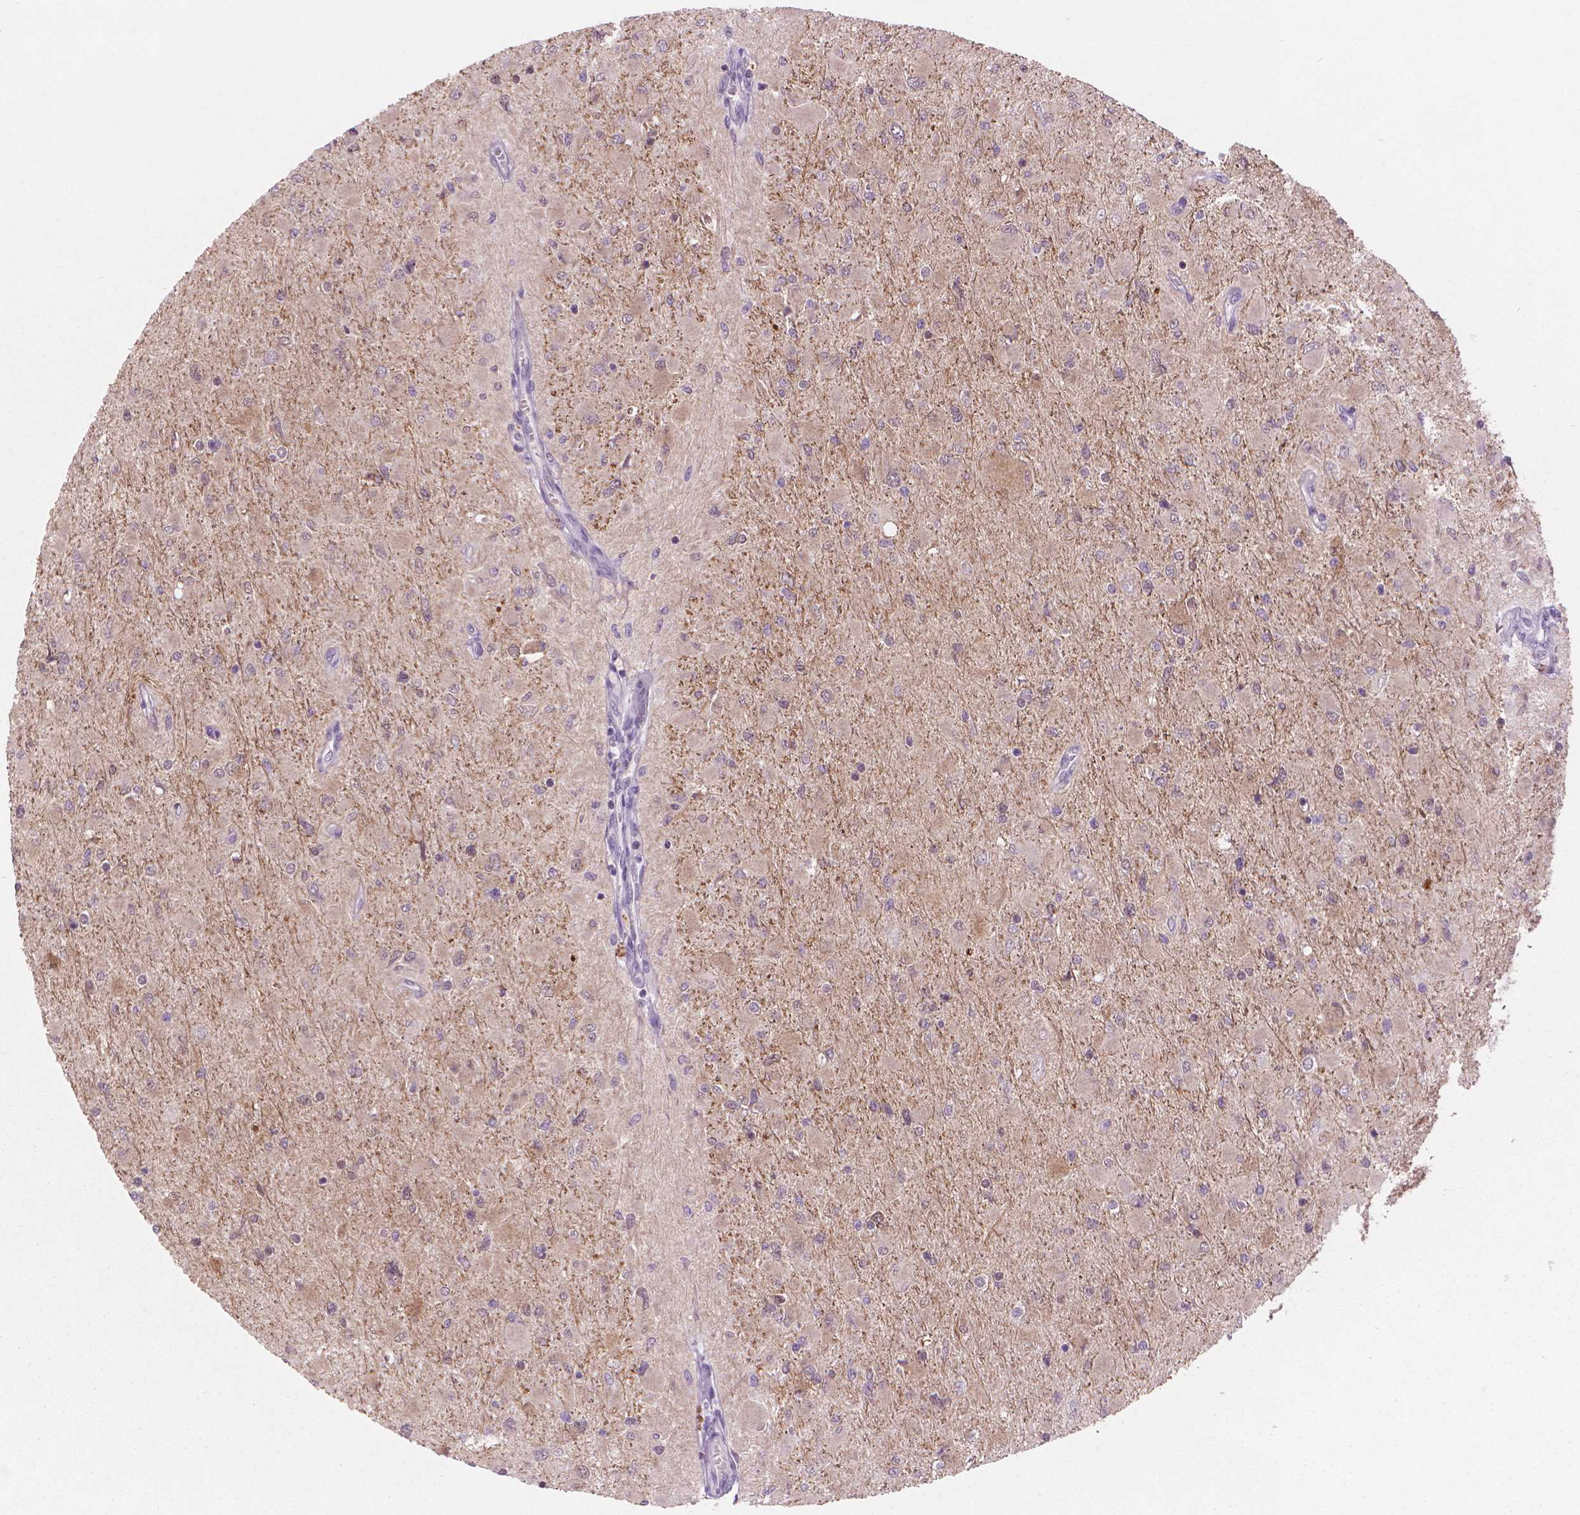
{"staining": {"intensity": "negative", "quantity": "none", "location": "none"}, "tissue": "glioma", "cell_type": "Tumor cells", "image_type": "cancer", "snomed": [{"axis": "morphology", "description": "Glioma, malignant, High grade"}, {"axis": "topography", "description": "Cerebral cortex"}], "caption": "Malignant glioma (high-grade) stained for a protein using immunohistochemistry (IHC) reveals no expression tumor cells.", "gene": "ENO2", "patient": {"sex": "female", "age": 36}}